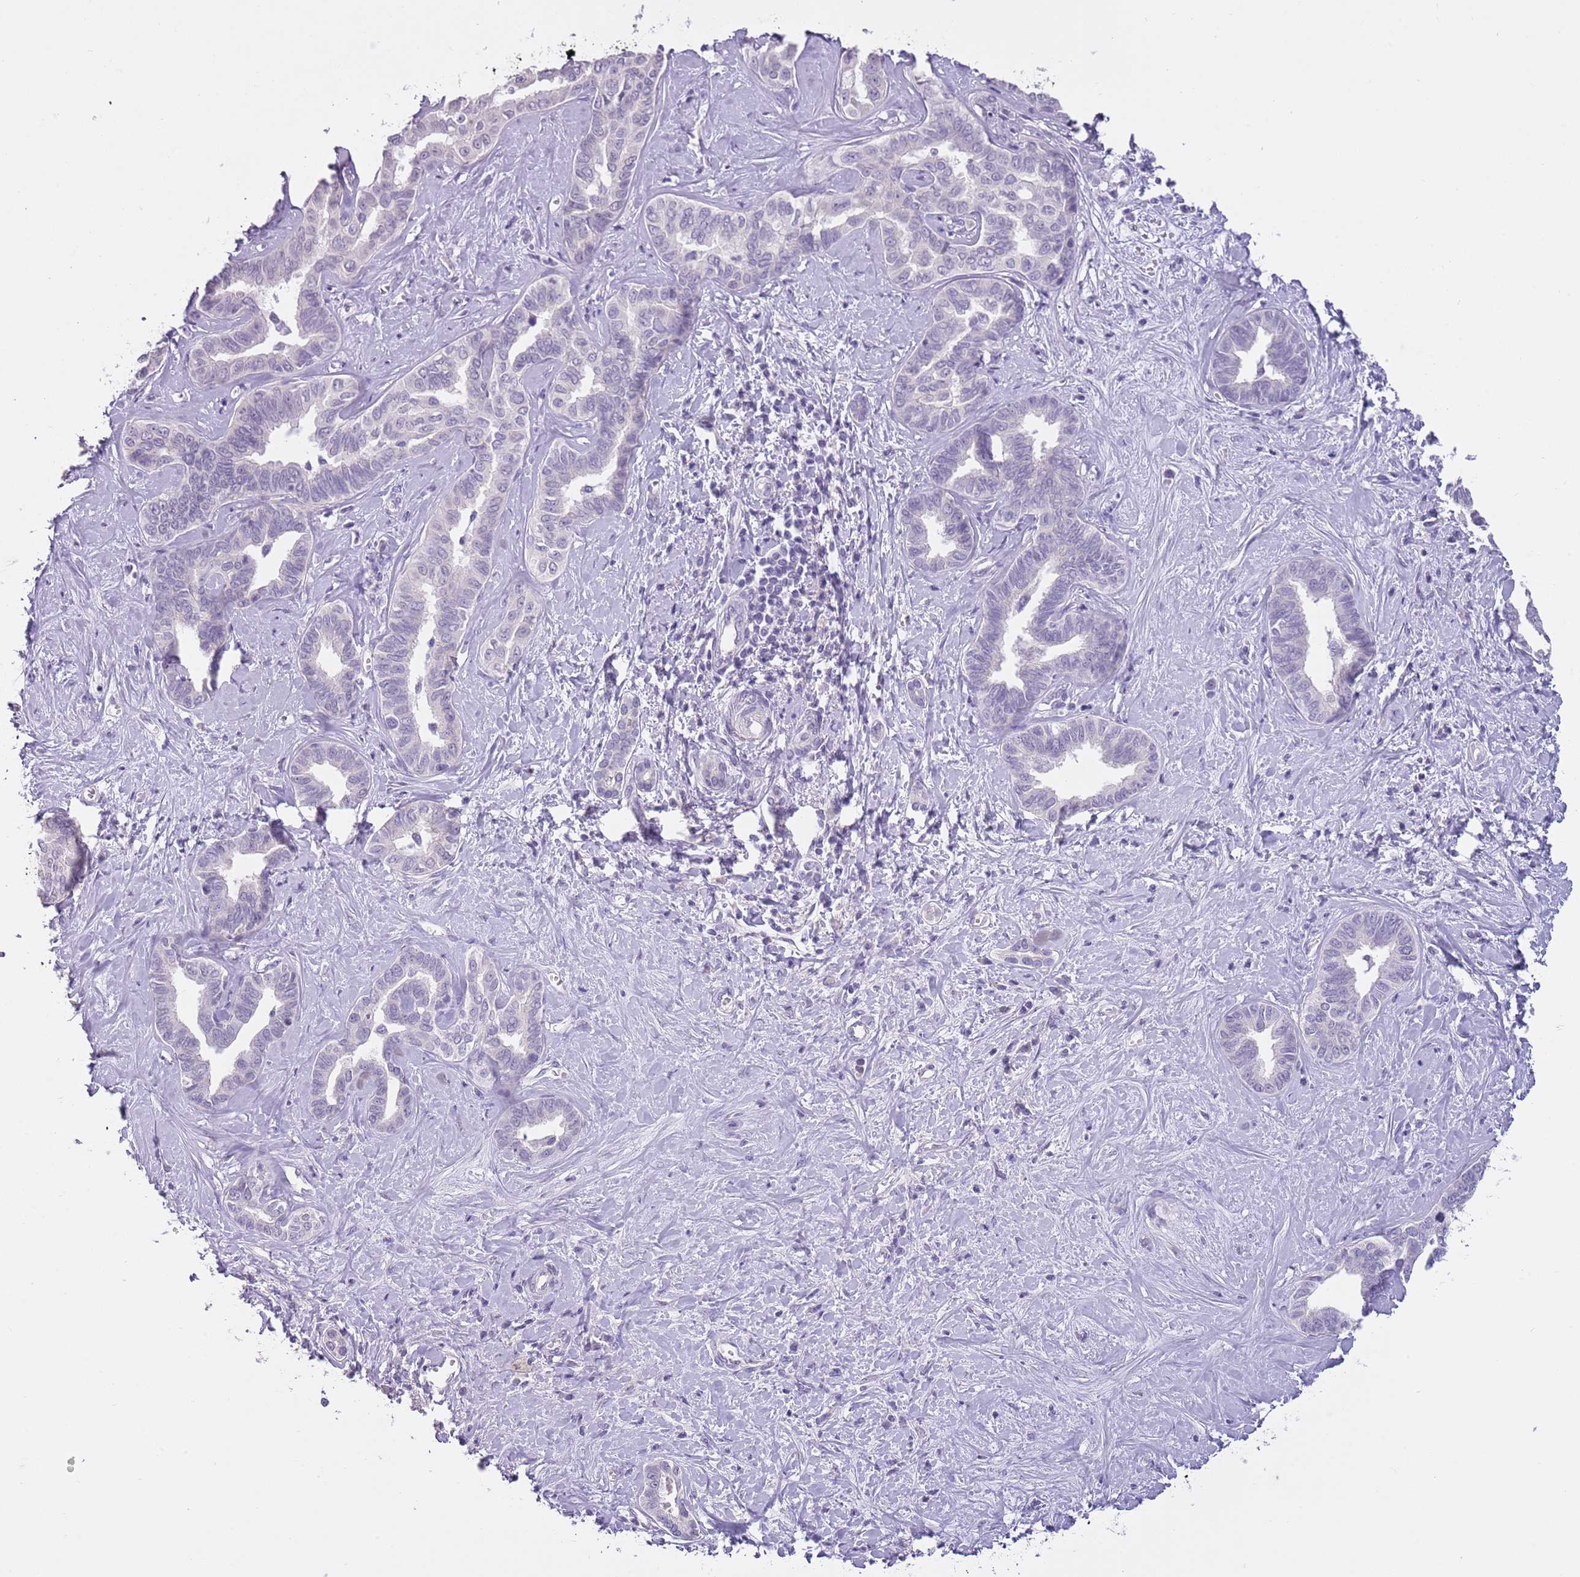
{"staining": {"intensity": "negative", "quantity": "none", "location": "none"}, "tissue": "liver cancer", "cell_type": "Tumor cells", "image_type": "cancer", "snomed": [{"axis": "morphology", "description": "Cholangiocarcinoma"}, {"axis": "topography", "description": "Liver"}], "caption": "Micrograph shows no significant protein expression in tumor cells of cholangiocarcinoma (liver).", "gene": "SLC35E3", "patient": {"sex": "female", "age": 77}}